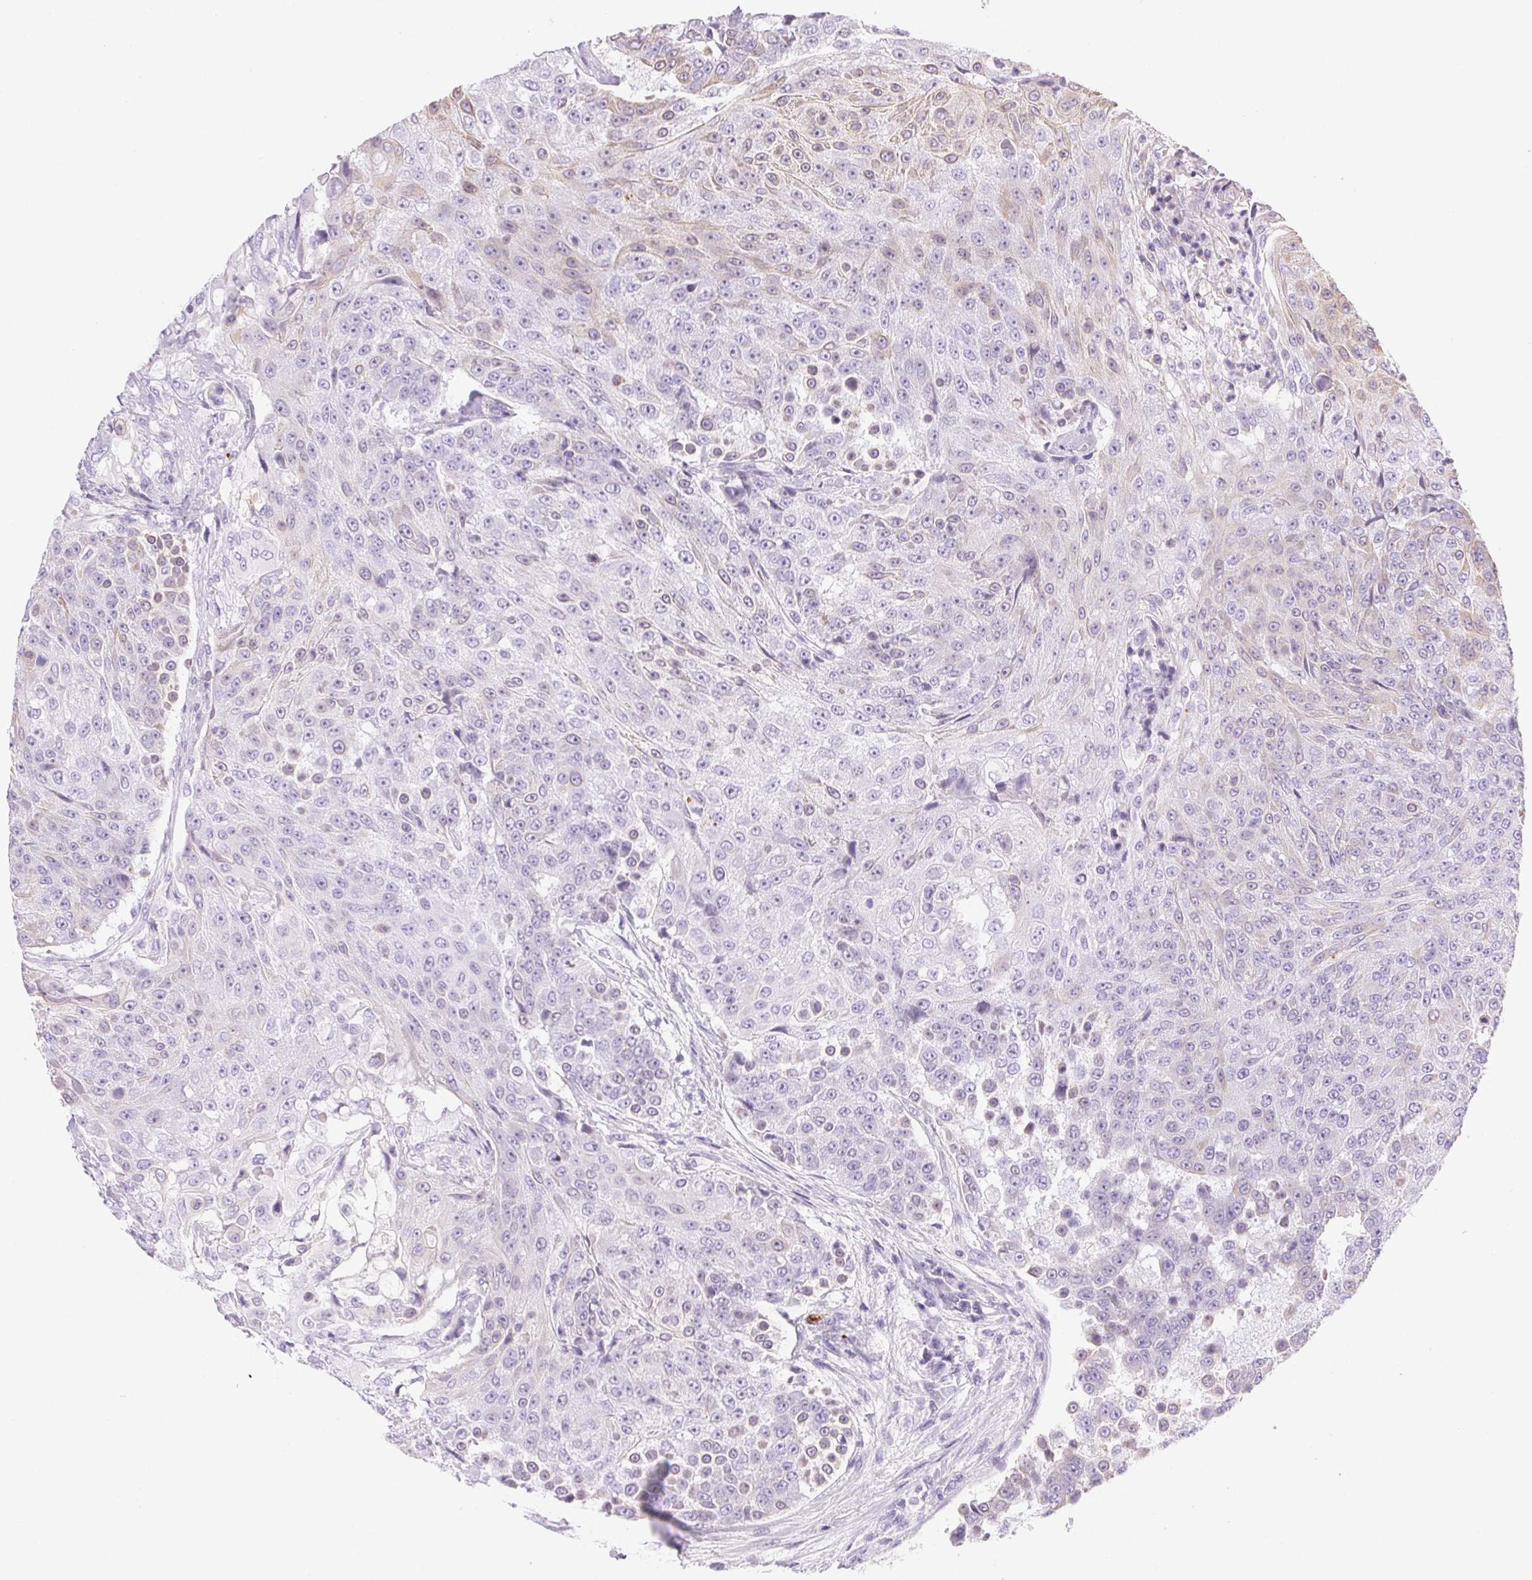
{"staining": {"intensity": "negative", "quantity": "none", "location": "none"}, "tissue": "urothelial cancer", "cell_type": "Tumor cells", "image_type": "cancer", "snomed": [{"axis": "morphology", "description": "Urothelial carcinoma, High grade"}, {"axis": "topography", "description": "Urinary bladder"}], "caption": "Immunohistochemistry (IHC) of urothelial carcinoma (high-grade) demonstrates no expression in tumor cells. (DAB (3,3'-diaminobenzidine) immunohistochemistry (IHC) with hematoxylin counter stain).", "gene": "FGA", "patient": {"sex": "female", "age": 63}}